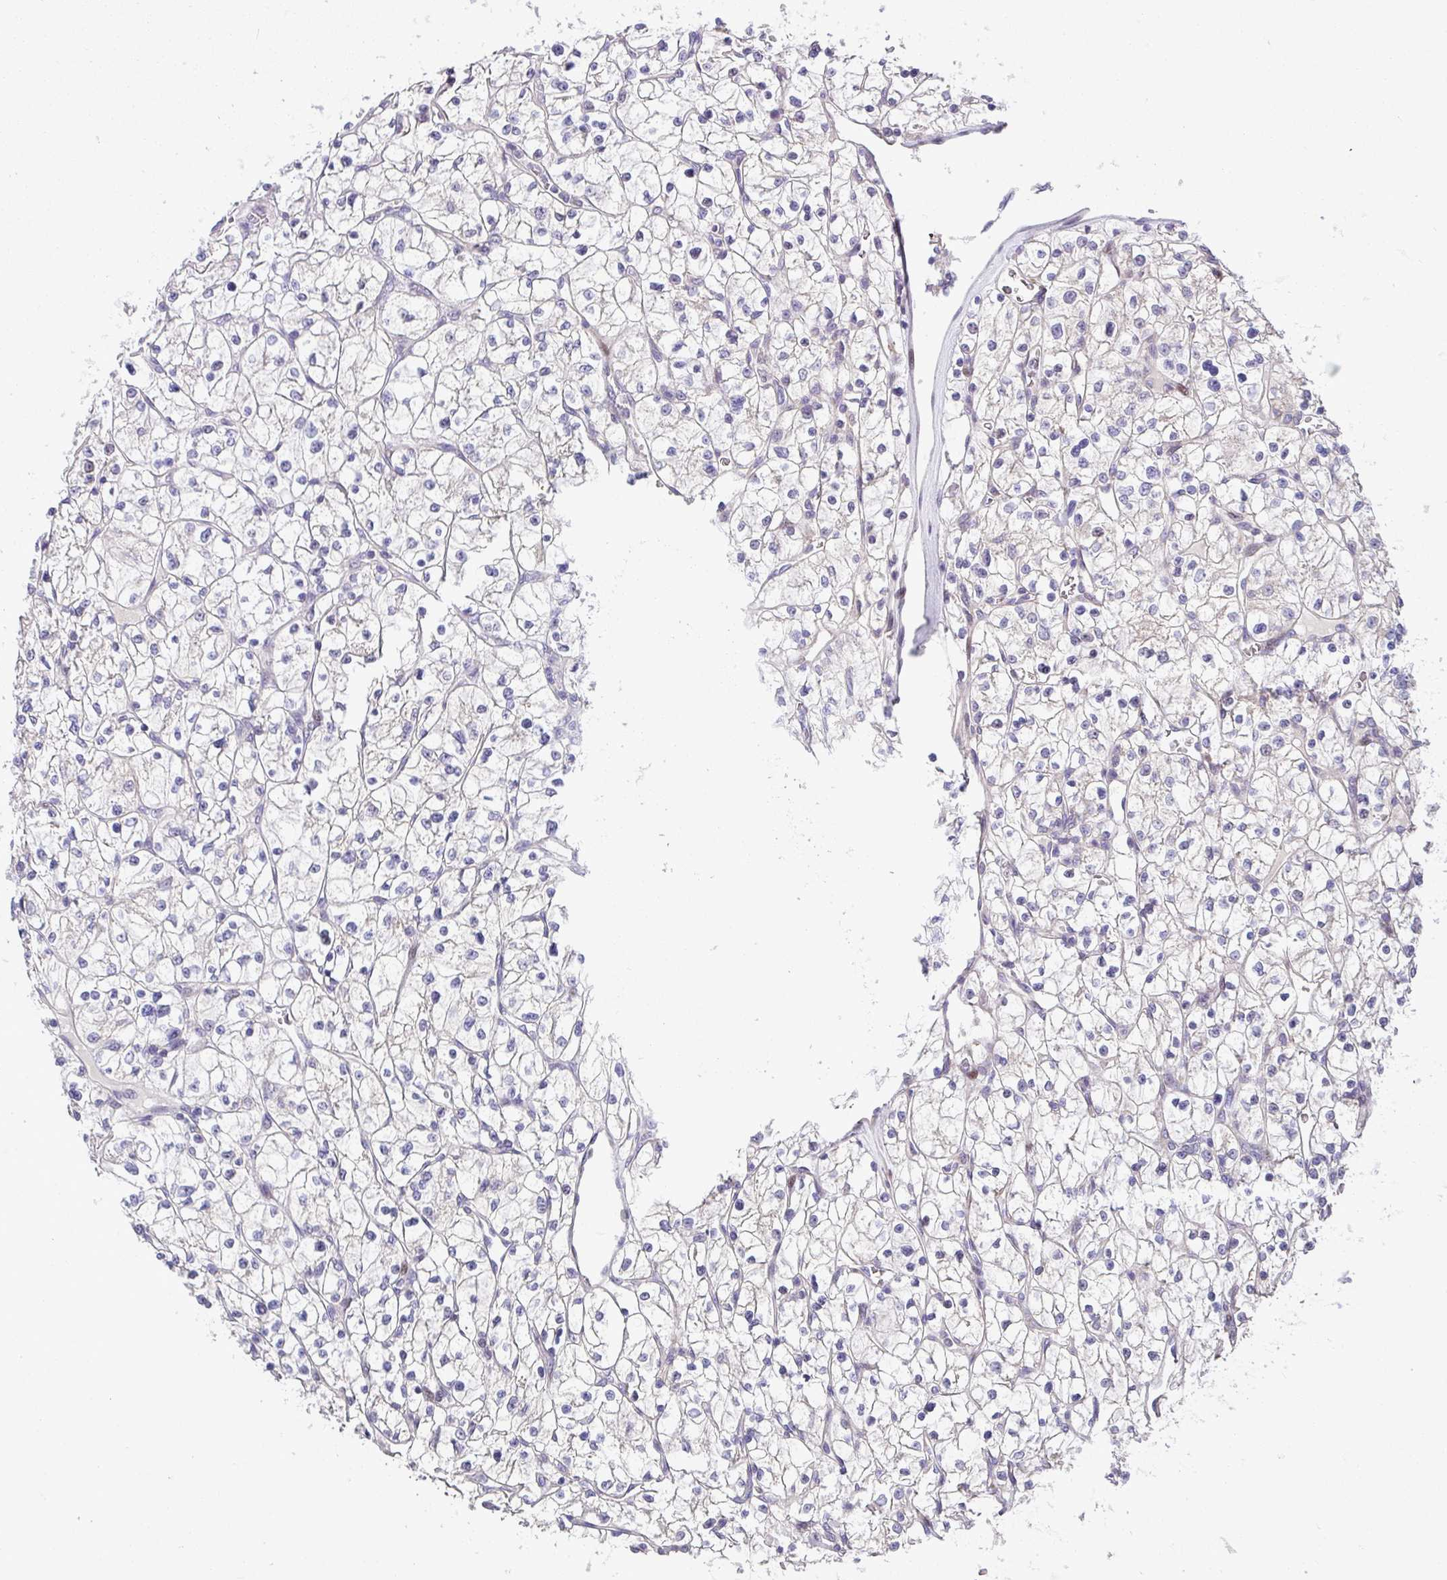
{"staining": {"intensity": "negative", "quantity": "none", "location": "none"}, "tissue": "renal cancer", "cell_type": "Tumor cells", "image_type": "cancer", "snomed": [{"axis": "morphology", "description": "Adenocarcinoma, NOS"}, {"axis": "topography", "description": "Kidney"}], "caption": "This histopathology image is of renal cancer stained with IHC to label a protein in brown with the nuclei are counter-stained blue. There is no positivity in tumor cells.", "gene": "SARS2", "patient": {"sex": "female", "age": 64}}